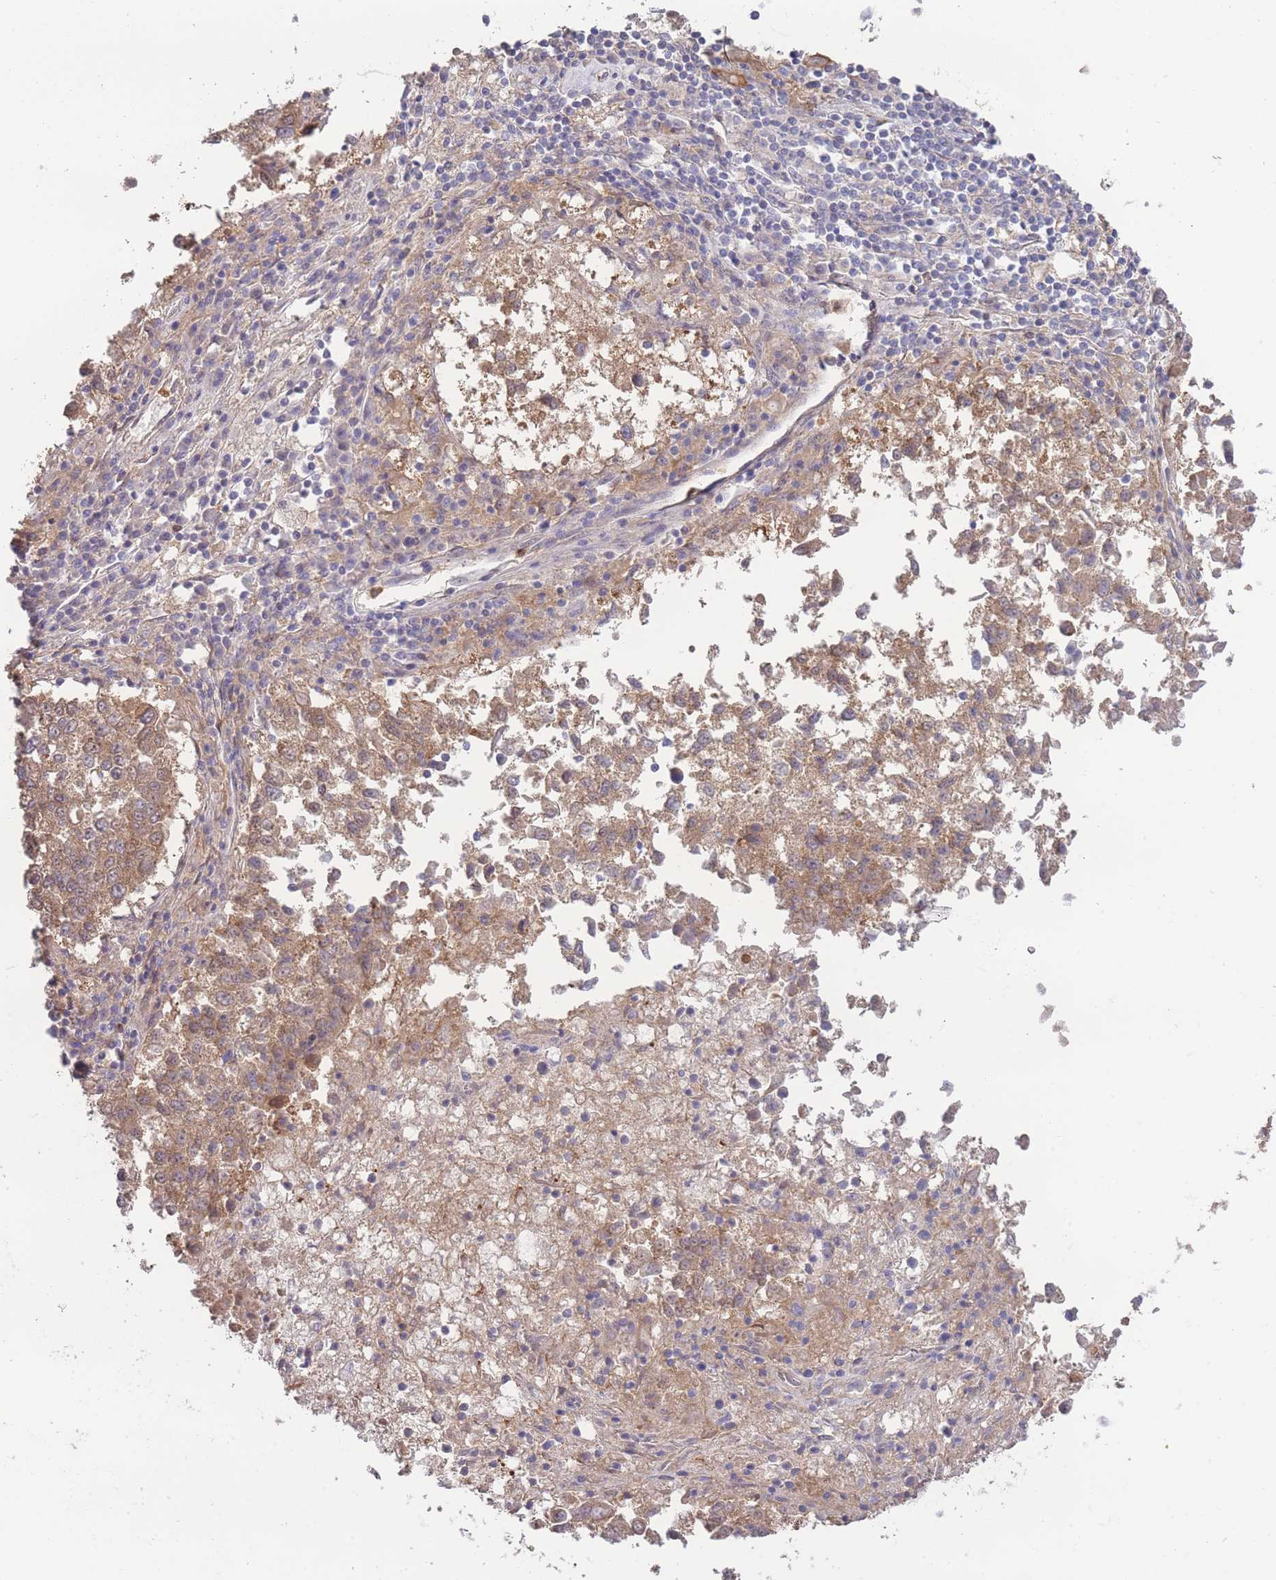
{"staining": {"intensity": "moderate", "quantity": ">75%", "location": "cytoplasmic/membranous"}, "tissue": "lung cancer", "cell_type": "Tumor cells", "image_type": "cancer", "snomed": [{"axis": "morphology", "description": "Squamous cell carcinoma, NOS"}, {"axis": "topography", "description": "Lung"}], "caption": "DAB (3,3'-diaminobenzidine) immunohistochemical staining of human lung cancer displays moderate cytoplasmic/membranous protein positivity in about >75% of tumor cells. The staining is performed using DAB brown chromogen to label protein expression. The nuclei are counter-stained blue using hematoxylin.", "gene": "STEAP3", "patient": {"sex": "male", "age": 73}}